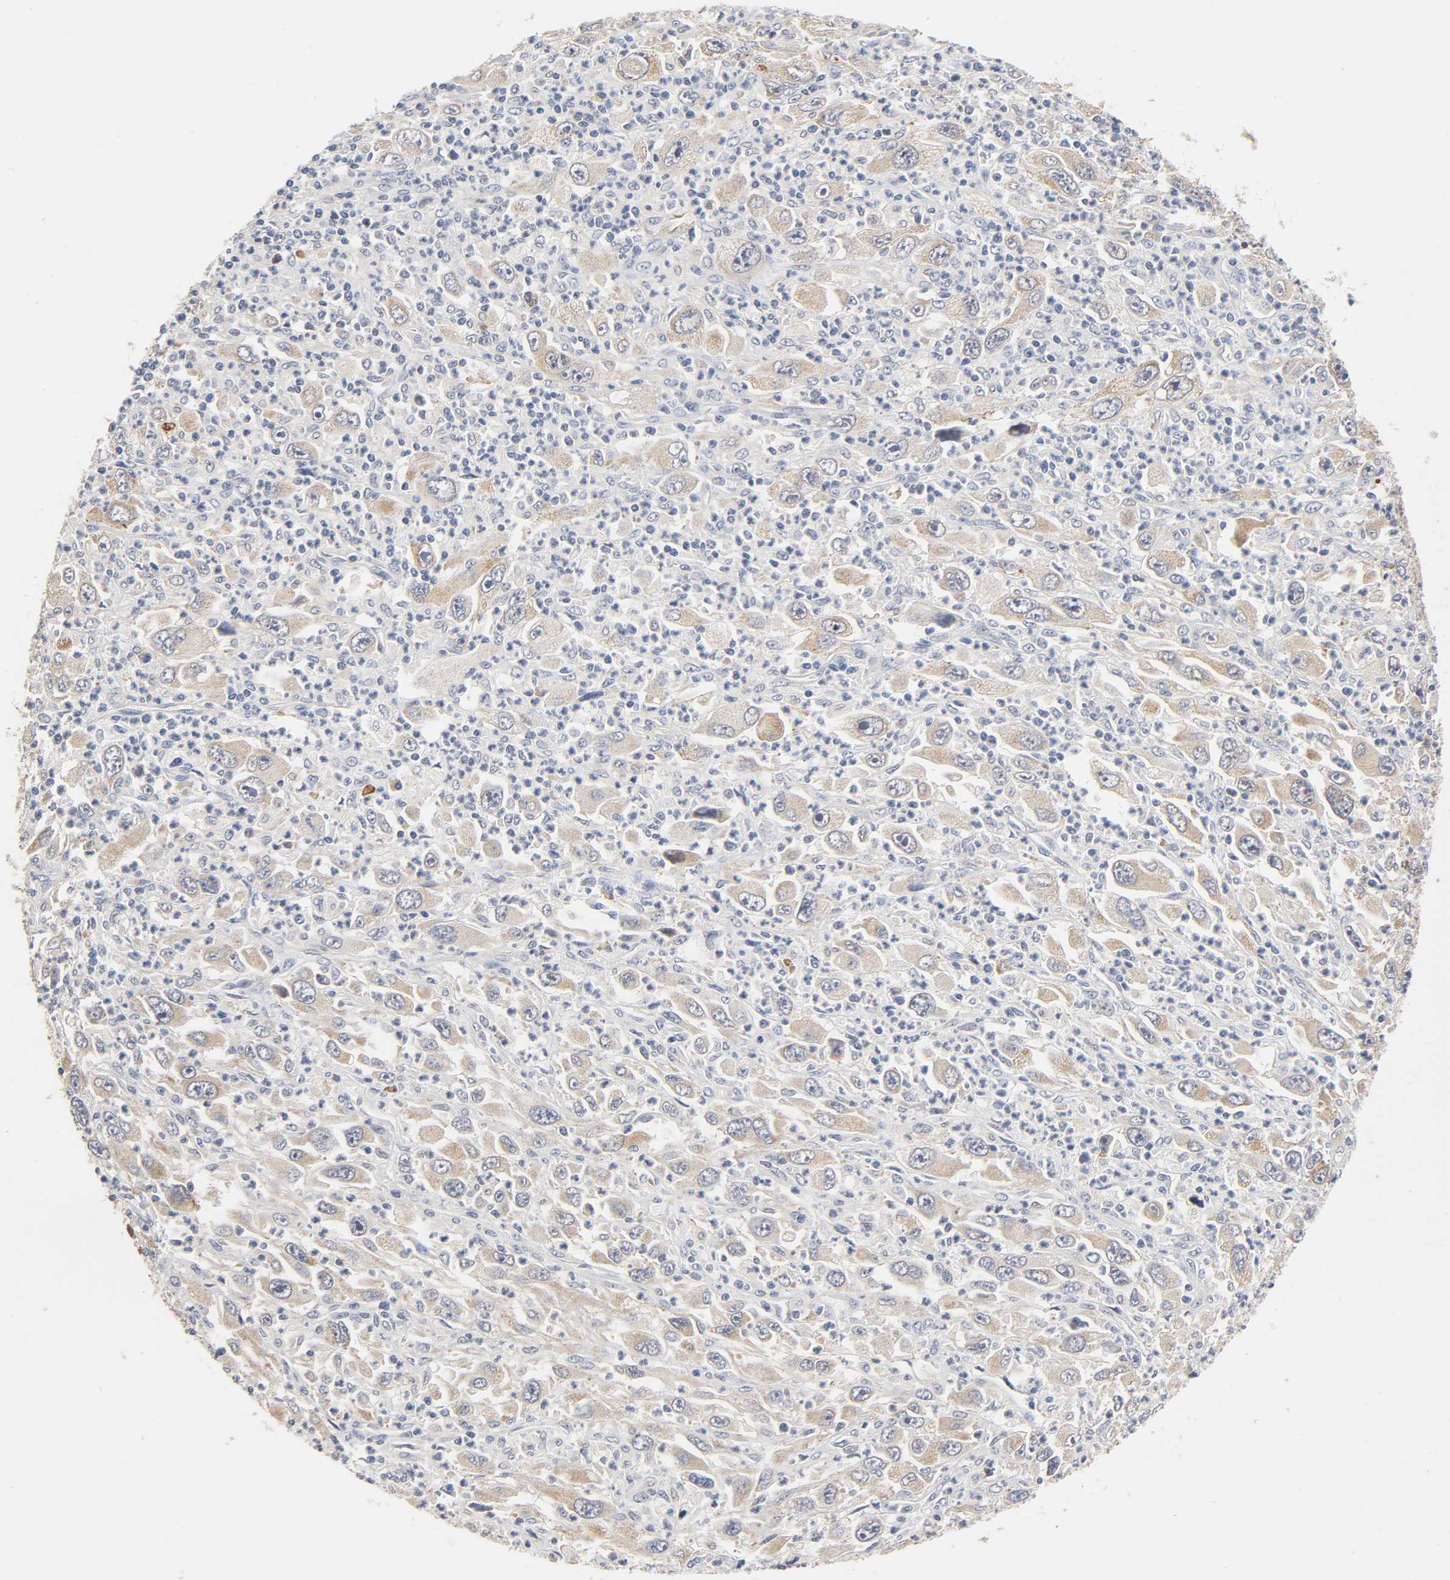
{"staining": {"intensity": "moderate", "quantity": "25%-75%", "location": "cytoplasmic/membranous"}, "tissue": "melanoma", "cell_type": "Tumor cells", "image_type": "cancer", "snomed": [{"axis": "morphology", "description": "Malignant melanoma, Metastatic site"}, {"axis": "topography", "description": "Skin"}], "caption": "IHC (DAB) staining of malignant melanoma (metastatic site) demonstrates moderate cytoplasmic/membranous protein positivity in approximately 25%-75% of tumor cells.", "gene": "GSTZ1", "patient": {"sex": "female", "age": 56}}